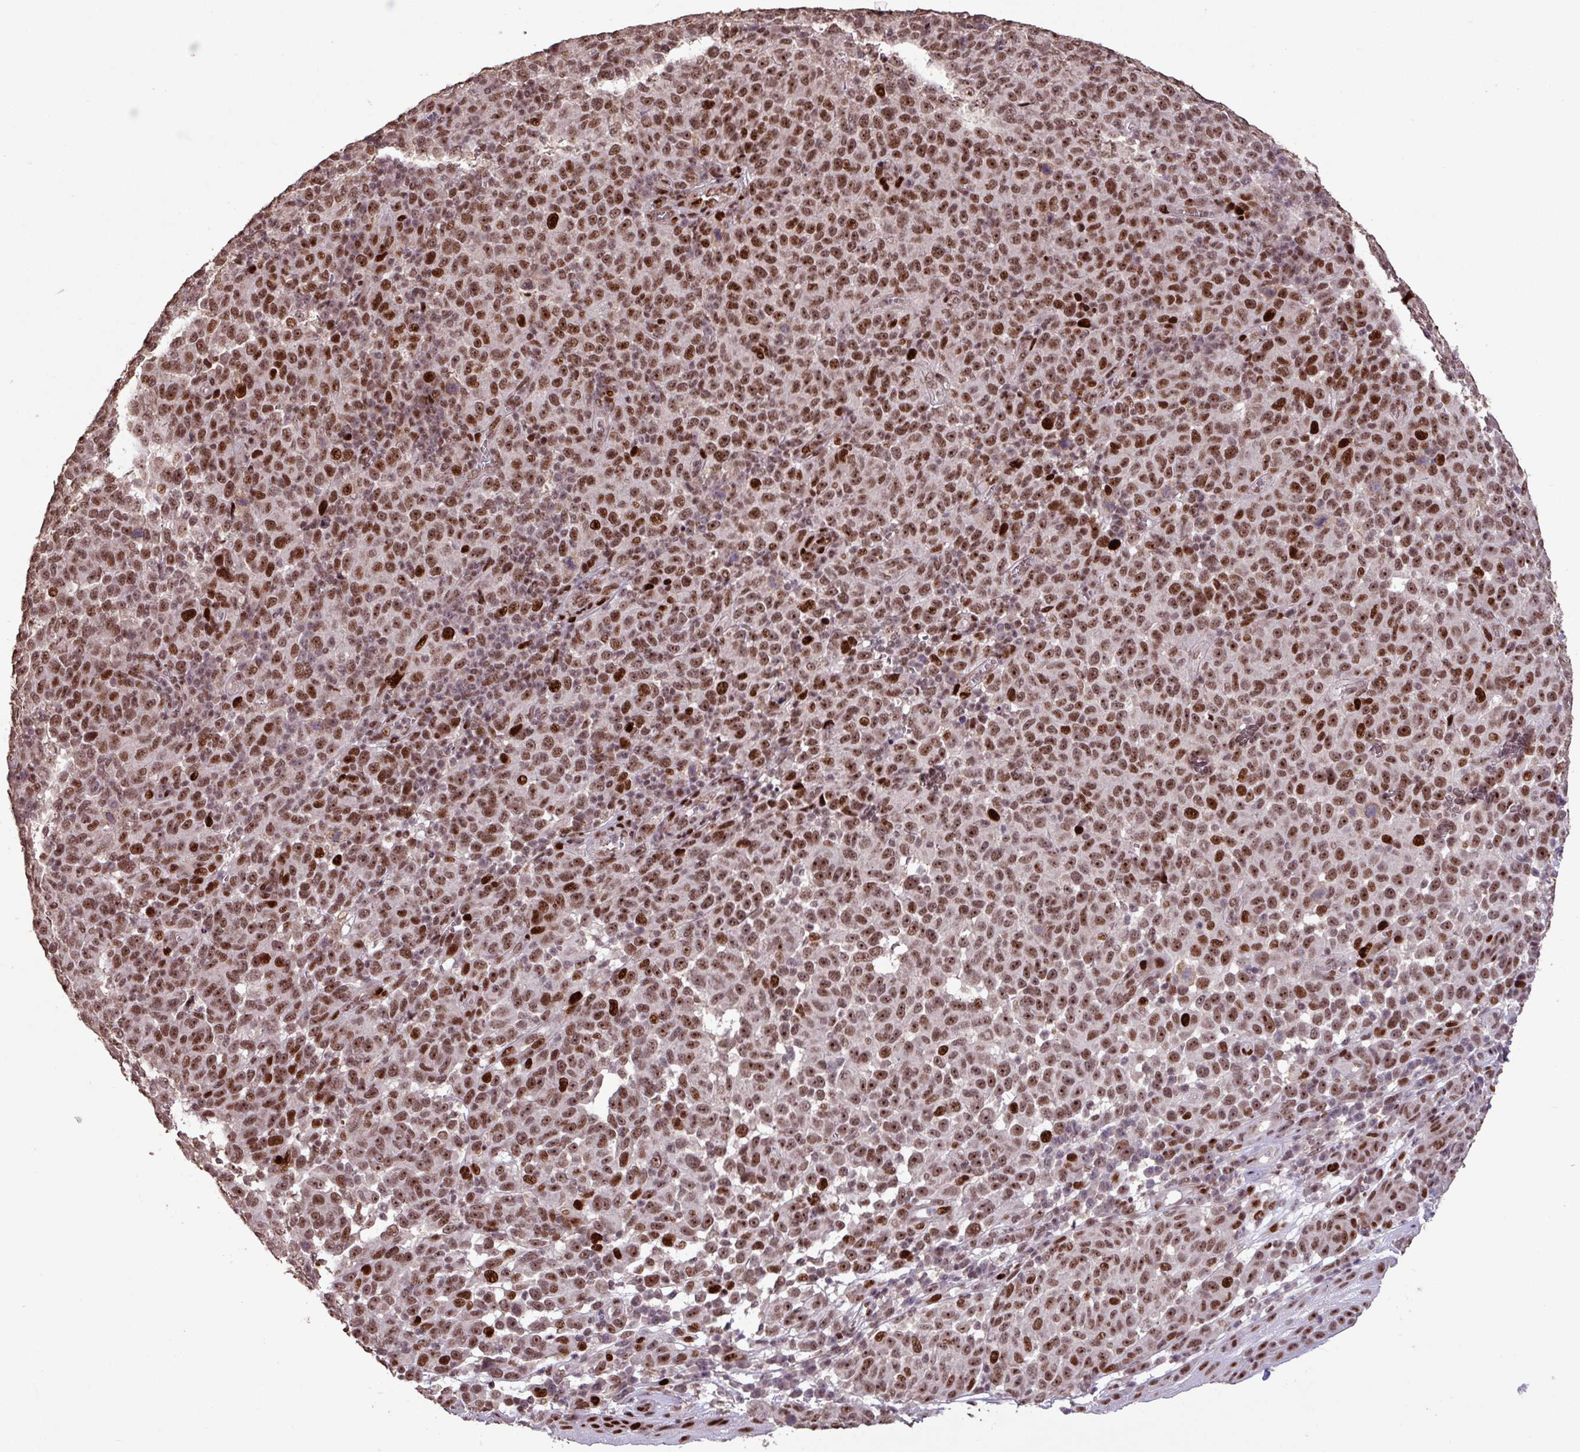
{"staining": {"intensity": "strong", "quantity": ">75%", "location": "nuclear"}, "tissue": "melanoma", "cell_type": "Tumor cells", "image_type": "cancer", "snomed": [{"axis": "morphology", "description": "Malignant melanoma, NOS"}, {"axis": "topography", "description": "Skin"}], "caption": "This is an image of immunohistochemistry staining of malignant melanoma, which shows strong expression in the nuclear of tumor cells.", "gene": "ZNF709", "patient": {"sex": "male", "age": 49}}